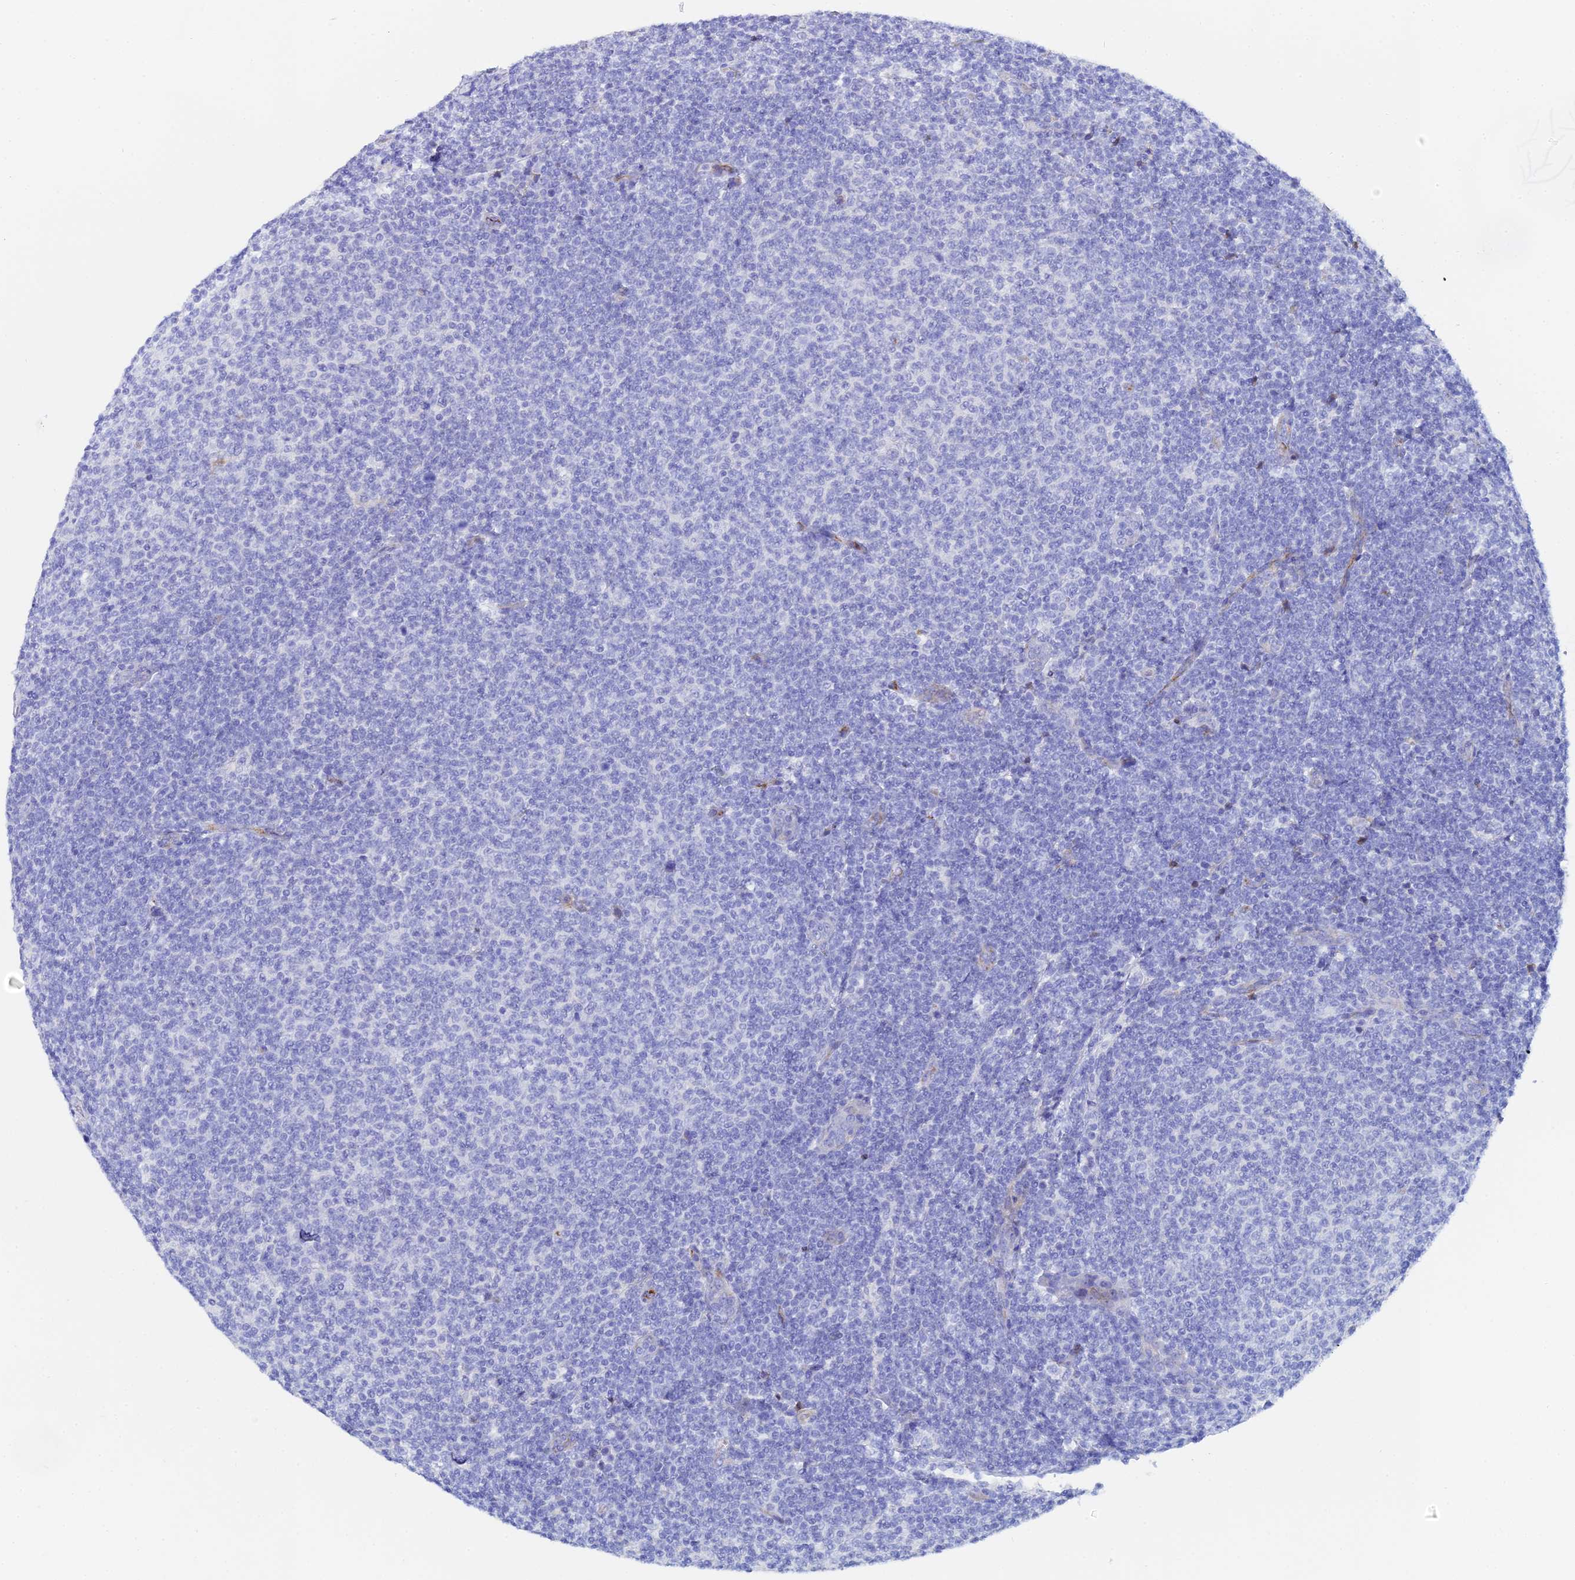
{"staining": {"intensity": "negative", "quantity": "none", "location": "none"}, "tissue": "lymphoma", "cell_type": "Tumor cells", "image_type": "cancer", "snomed": [{"axis": "morphology", "description": "Malignant lymphoma, non-Hodgkin's type, Low grade"}, {"axis": "topography", "description": "Lymph node"}], "caption": "A high-resolution histopathology image shows immunohistochemistry staining of low-grade malignant lymphoma, non-Hodgkin's type, which demonstrates no significant staining in tumor cells.", "gene": "CELA3A", "patient": {"sex": "male", "age": 66}}